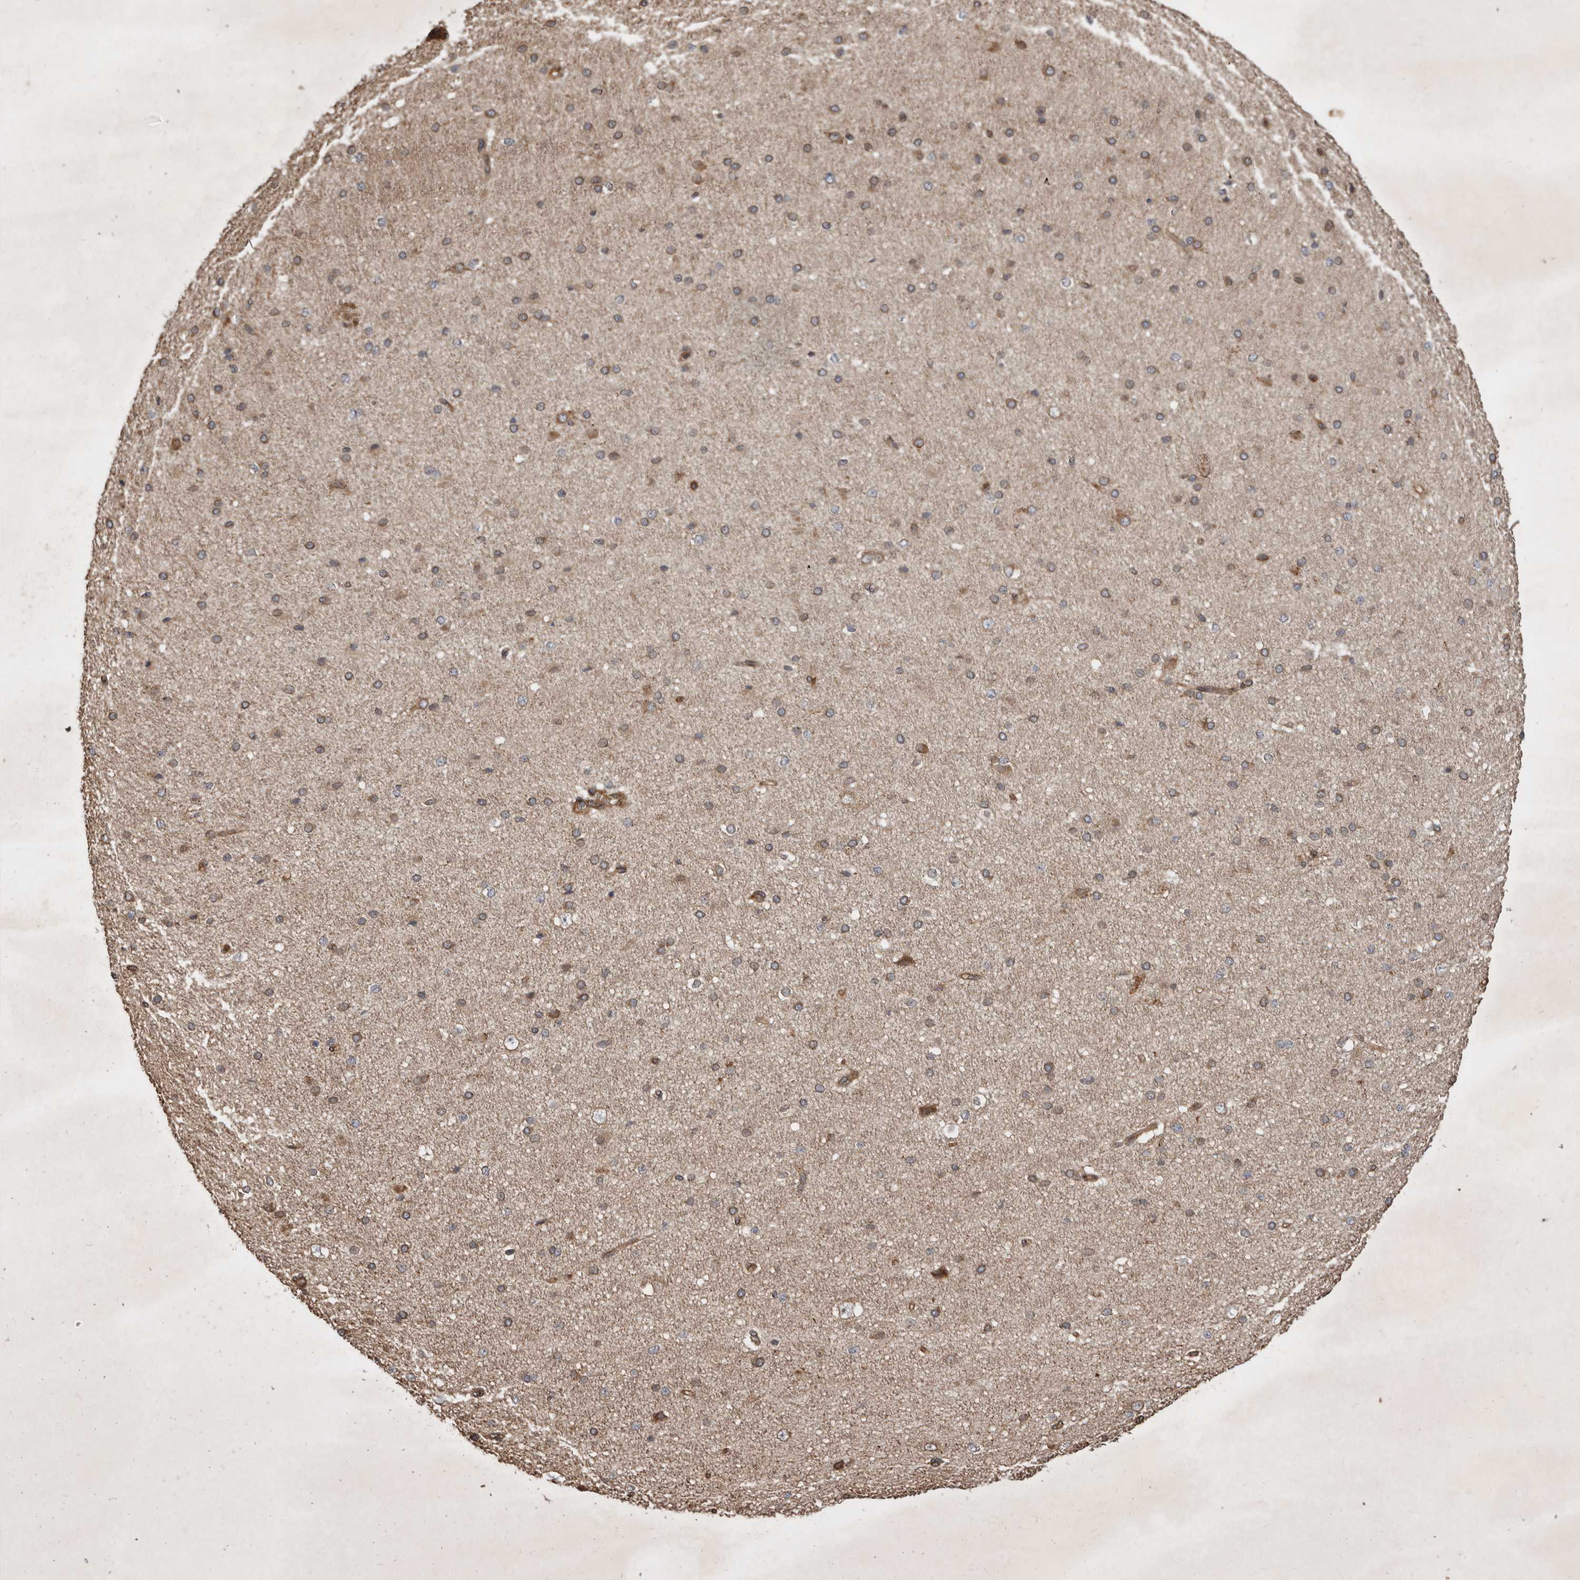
{"staining": {"intensity": "moderate", "quantity": ">75%", "location": "cytoplasmic/membranous"}, "tissue": "cerebral cortex", "cell_type": "Endothelial cells", "image_type": "normal", "snomed": [{"axis": "morphology", "description": "Normal tissue, NOS"}, {"axis": "morphology", "description": "Developmental malformation"}, {"axis": "topography", "description": "Cerebral cortex"}], "caption": "IHC (DAB) staining of benign cerebral cortex demonstrates moderate cytoplasmic/membranous protein expression in approximately >75% of endothelial cells.", "gene": "STK36", "patient": {"sex": "female", "age": 30}}